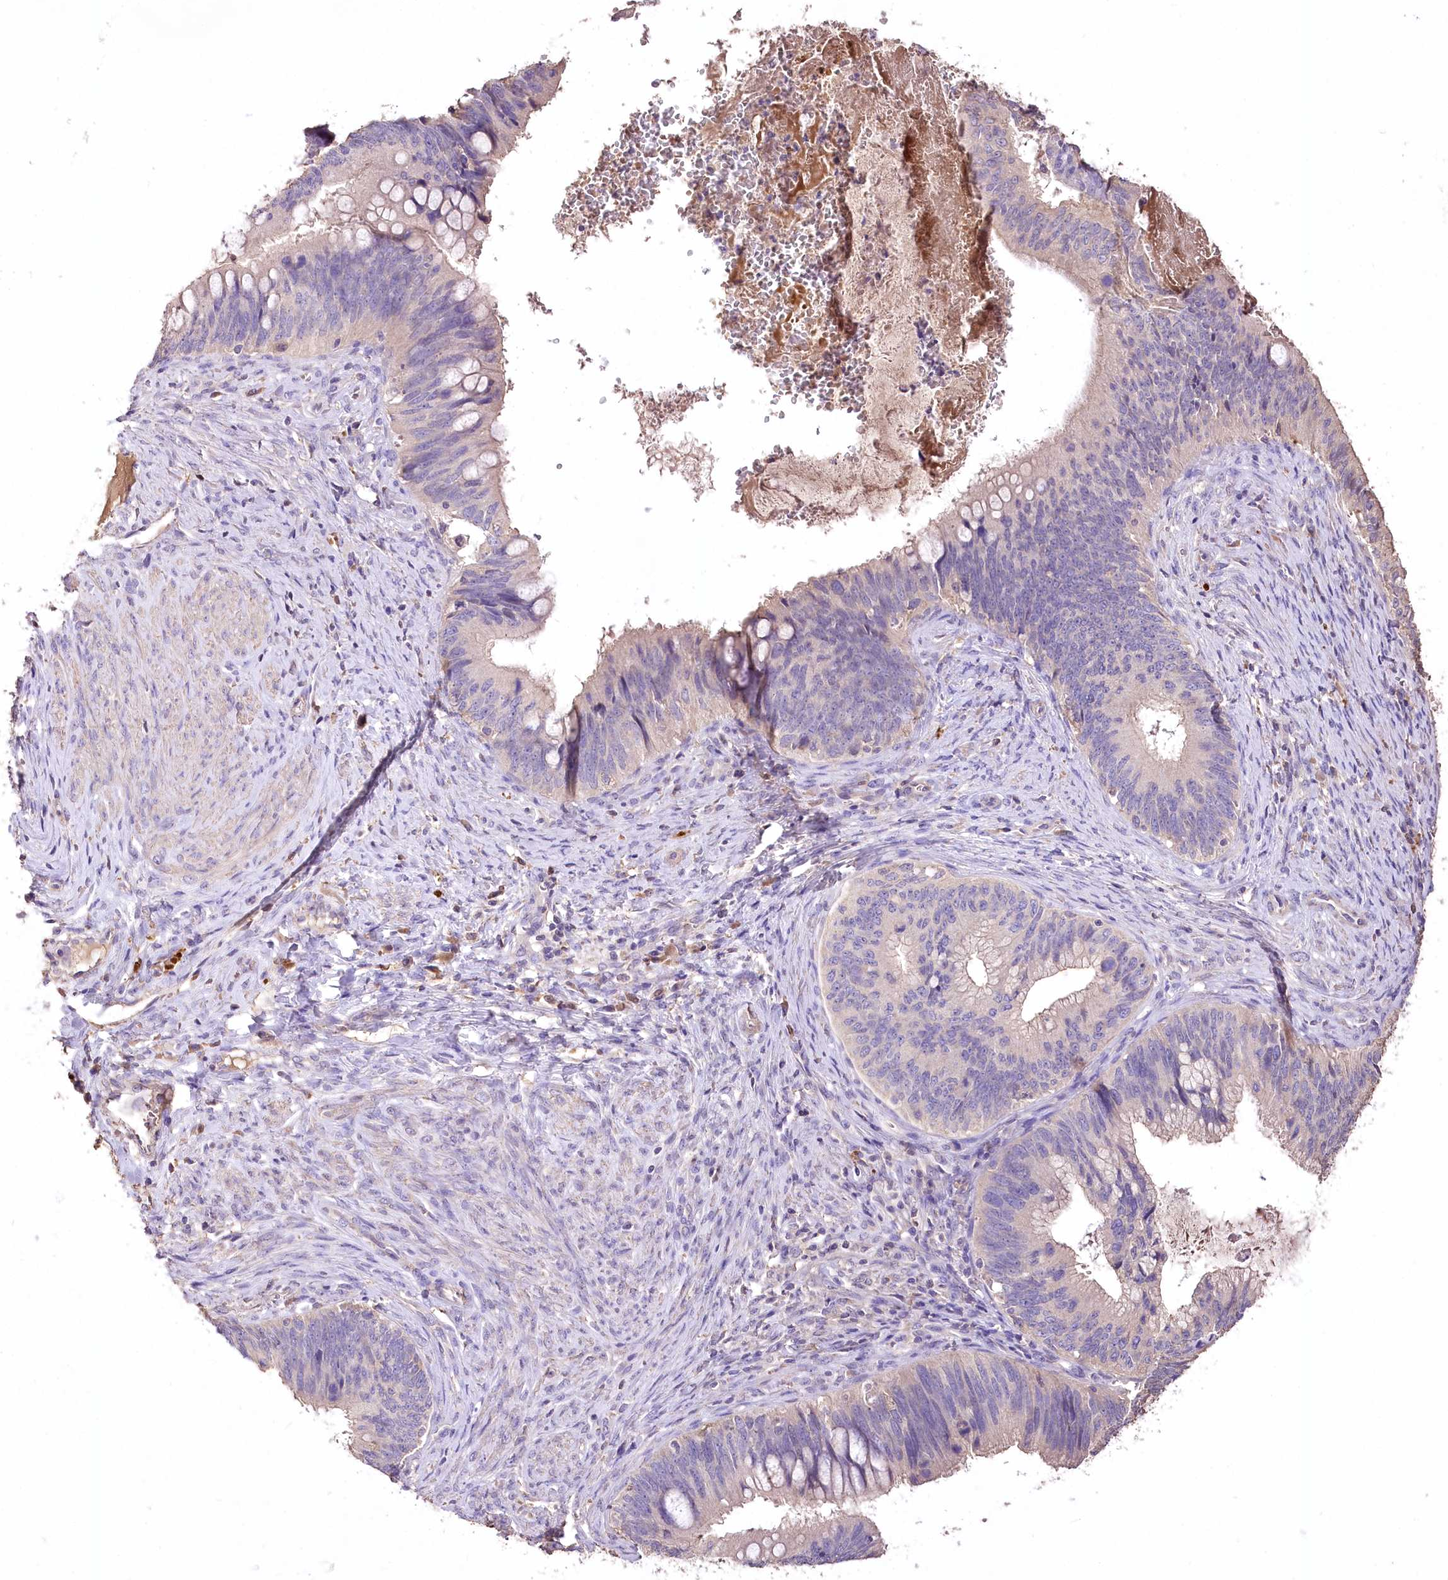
{"staining": {"intensity": "weak", "quantity": "25%-75%", "location": "cytoplasmic/membranous"}, "tissue": "cervical cancer", "cell_type": "Tumor cells", "image_type": "cancer", "snomed": [{"axis": "morphology", "description": "Adenocarcinoma, NOS"}, {"axis": "topography", "description": "Cervix"}], "caption": "Cervical adenocarcinoma stained with a brown dye reveals weak cytoplasmic/membranous positive positivity in approximately 25%-75% of tumor cells.", "gene": "PCYOX1L", "patient": {"sex": "female", "age": 42}}